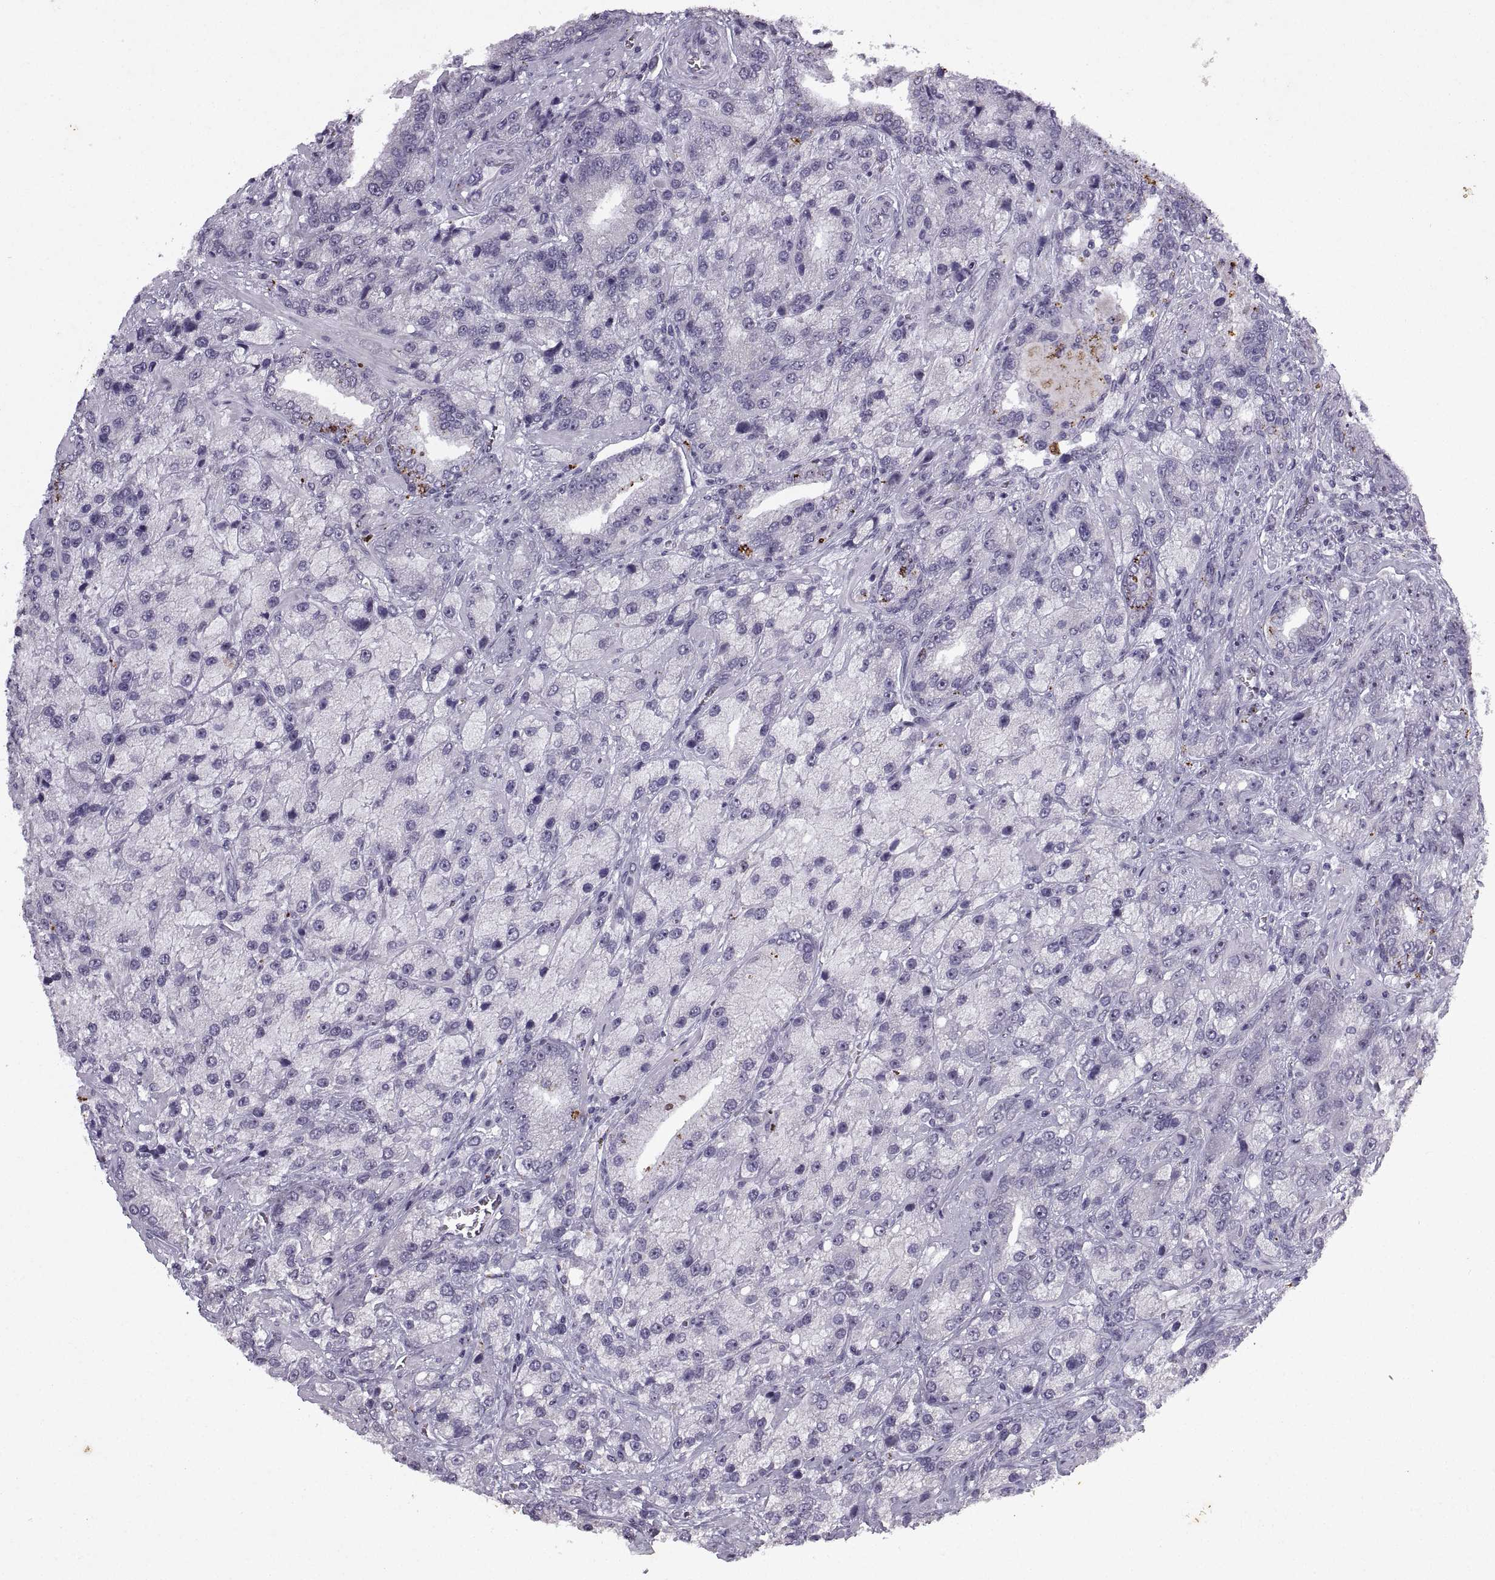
{"staining": {"intensity": "strong", "quantity": "<25%", "location": "nuclear"}, "tissue": "prostate cancer", "cell_type": "Tumor cells", "image_type": "cancer", "snomed": [{"axis": "morphology", "description": "Adenocarcinoma, NOS"}, {"axis": "topography", "description": "Prostate"}], "caption": "The photomicrograph demonstrates a brown stain indicating the presence of a protein in the nuclear of tumor cells in prostate adenocarcinoma.", "gene": "SINHCAF", "patient": {"sex": "male", "age": 63}}